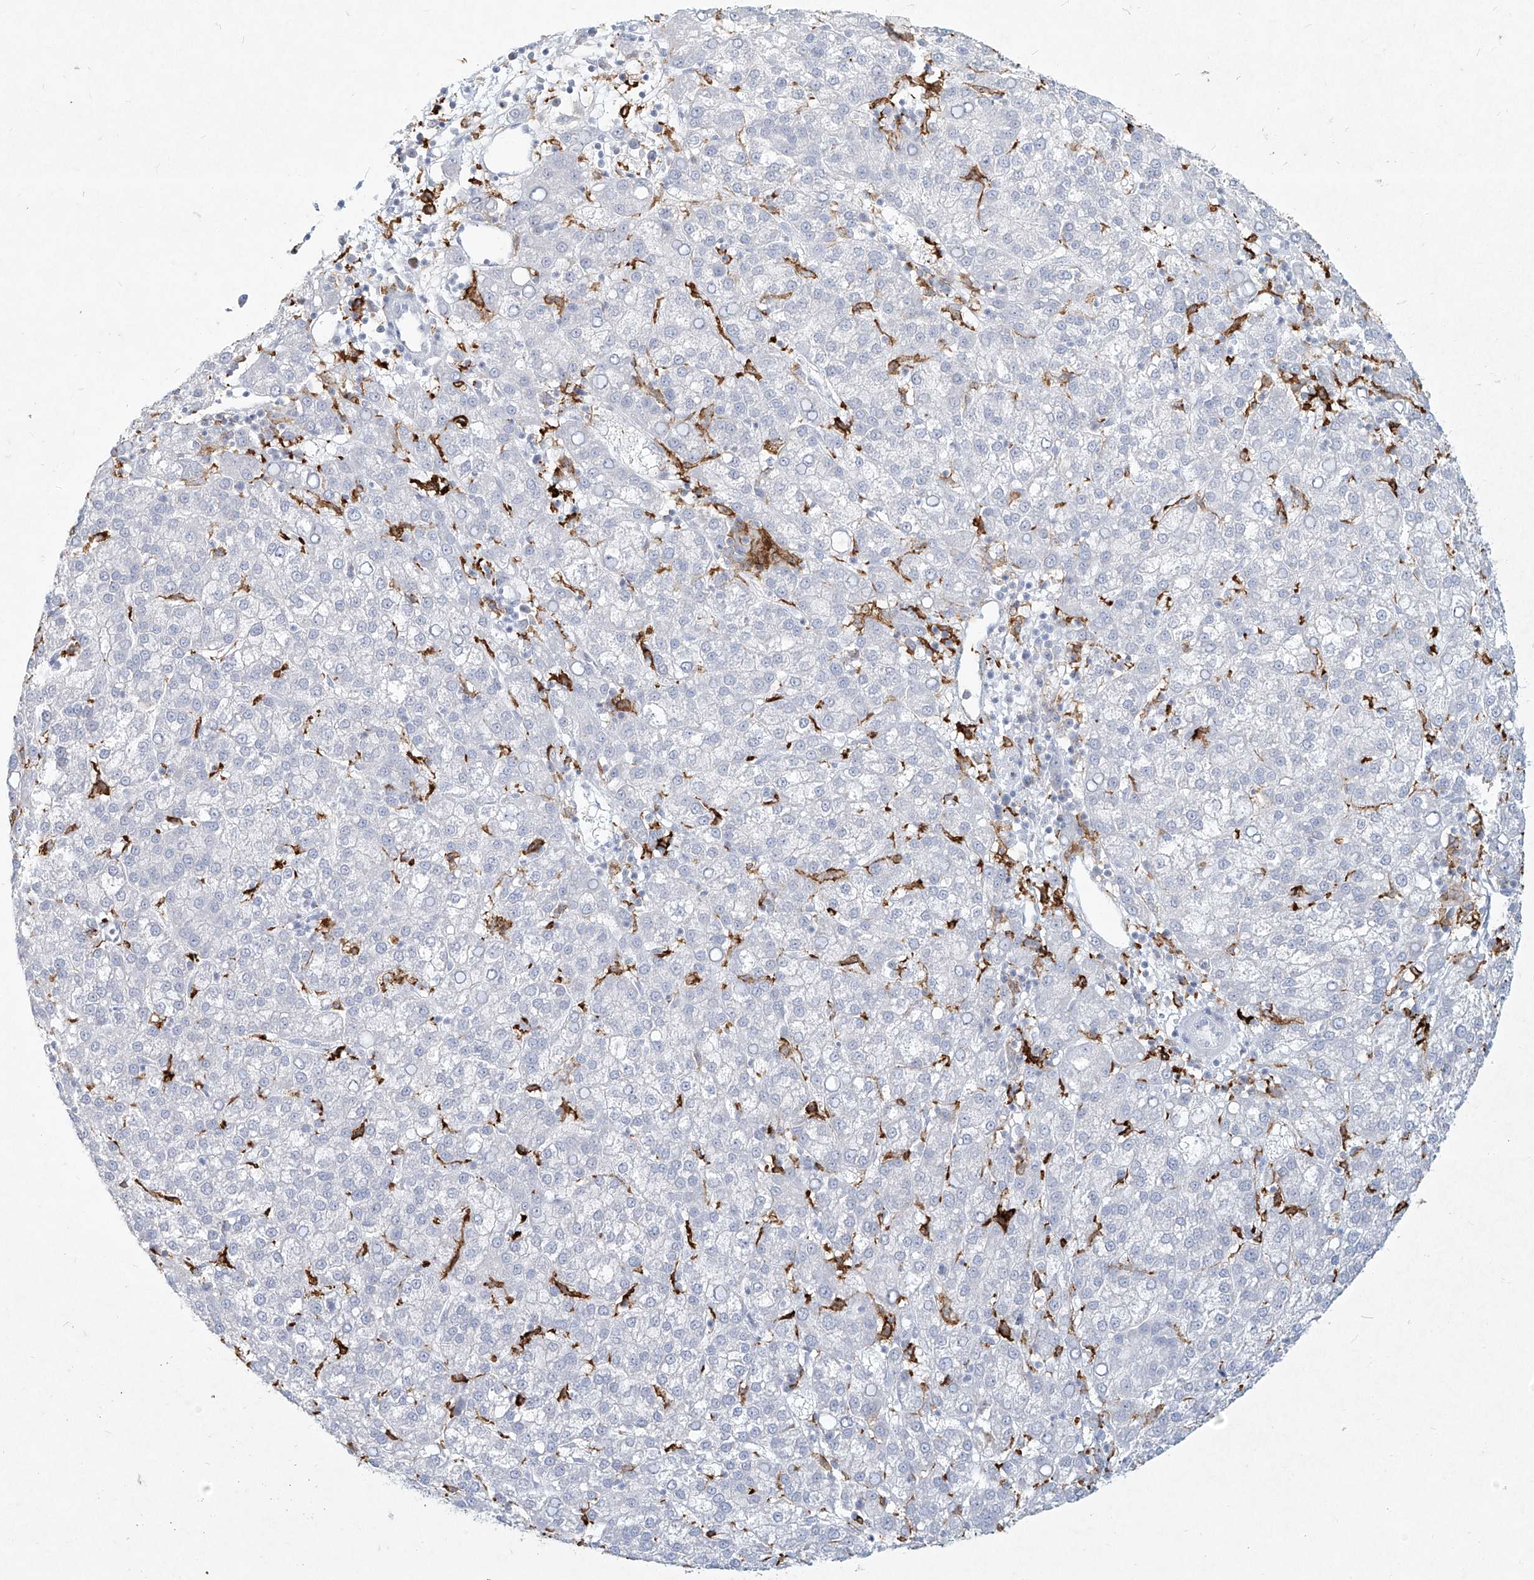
{"staining": {"intensity": "negative", "quantity": "none", "location": "none"}, "tissue": "liver cancer", "cell_type": "Tumor cells", "image_type": "cancer", "snomed": [{"axis": "morphology", "description": "Carcinoma, Hepatocellular, NOS"}, {"axis": "topography", "description": "Liver"}], "caption": "Human hepatocellular carcinoma (liver) stained for a protein using immunohistochemistry (IHC) demonstrates no staining in tumor cells.", "gene": "CD209", "patient": {"sex": "female", "age": 58}}